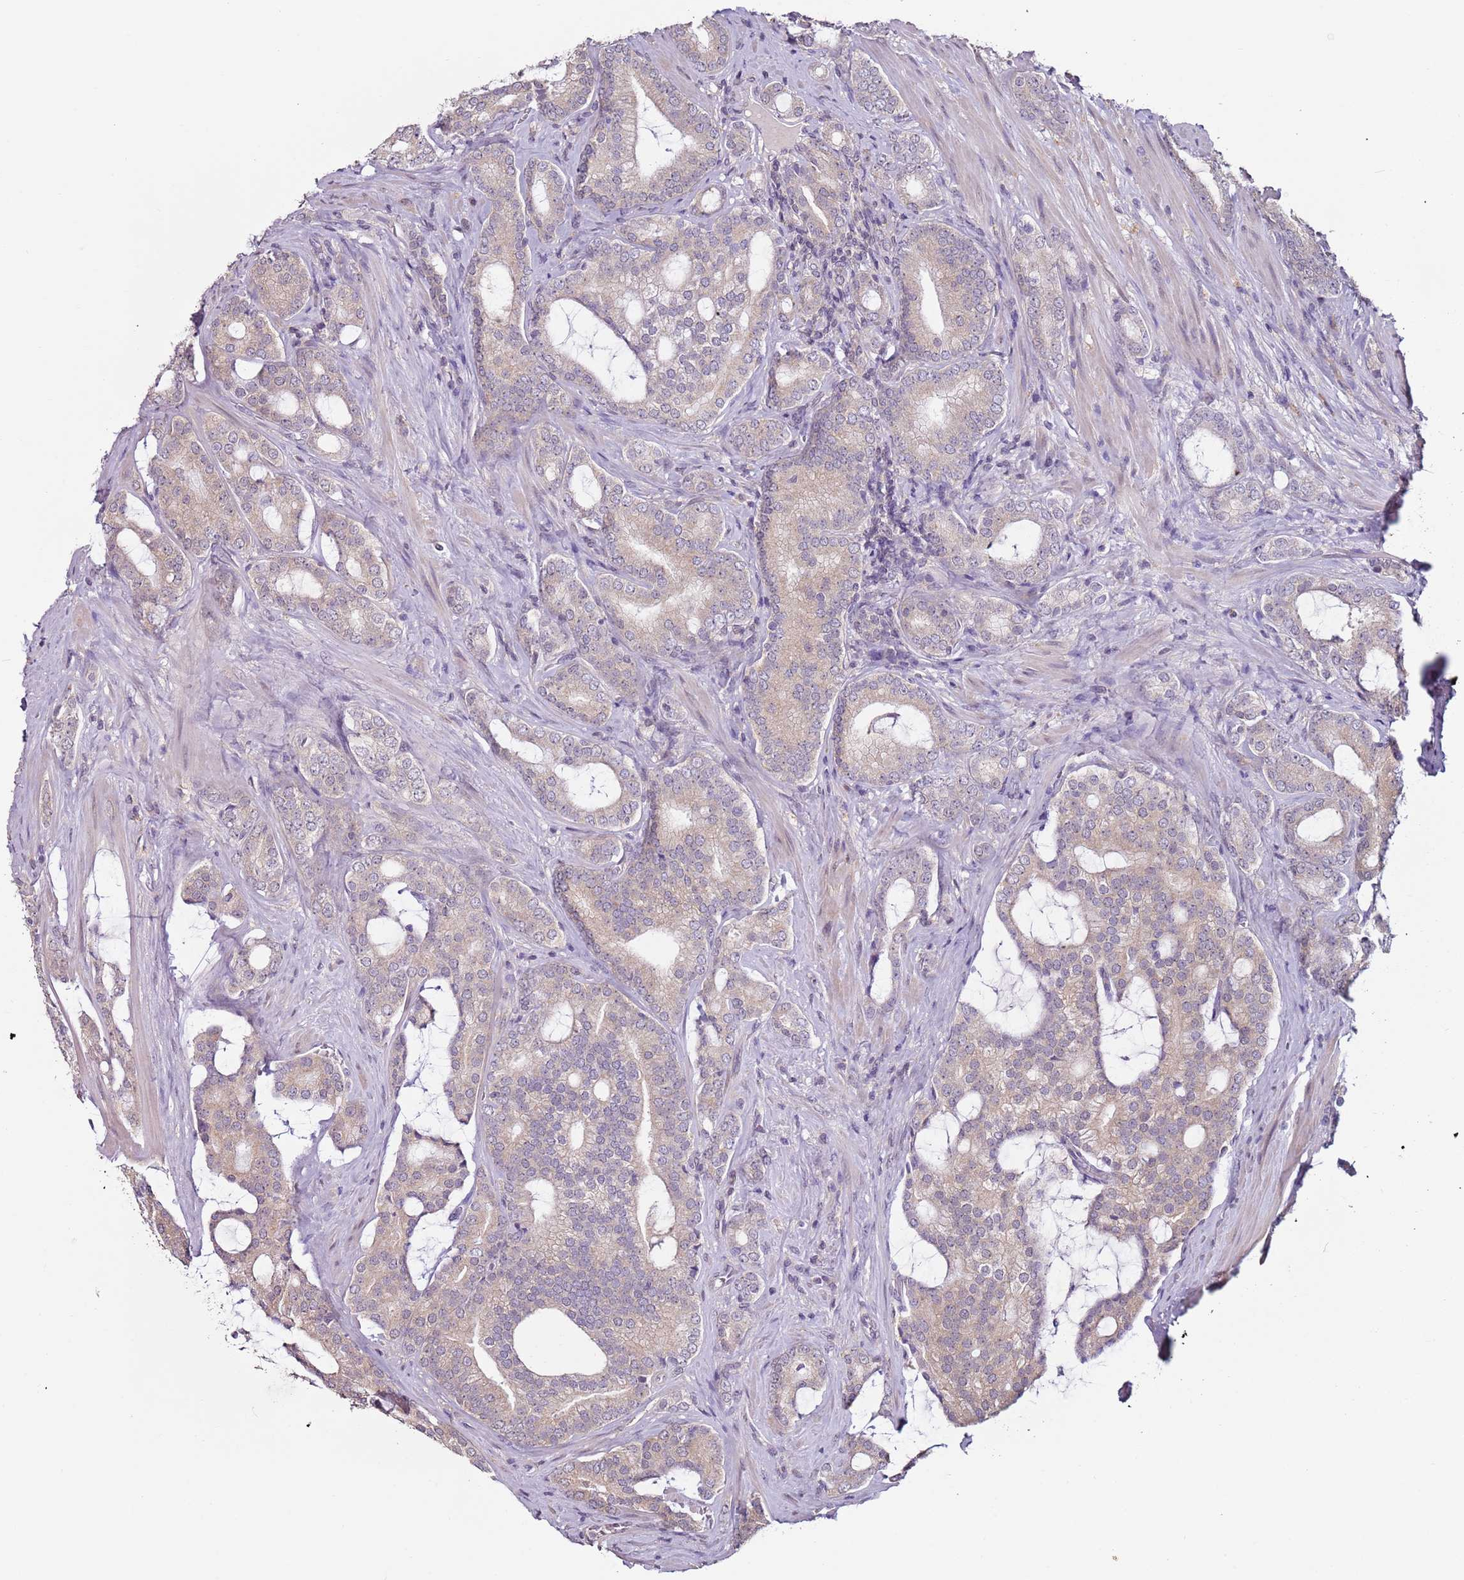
{"staining": {"intensity": "weak", "quantity": "25%-75%", "location": "cytoplasmic/membranous"}, "tissue": "prostate cancer", "cell_type": "Tumor cells", "image_type": "cancer", "snomed": [{"axis": "morphology", "description": "Adenocarcinoma, High grade"}, {"axis": "topography", "description": "Prostate"}], "caption": "High-power microscopy captured an immunohistochemistry image of adenocarcinoma (high-grade) (prostate), revealing weak cytoplasmic/membranous expression in approximately 25%-75% of tumor cells.", "gene": "MDH1", "patient": {"sex": "male", "age": 63}}